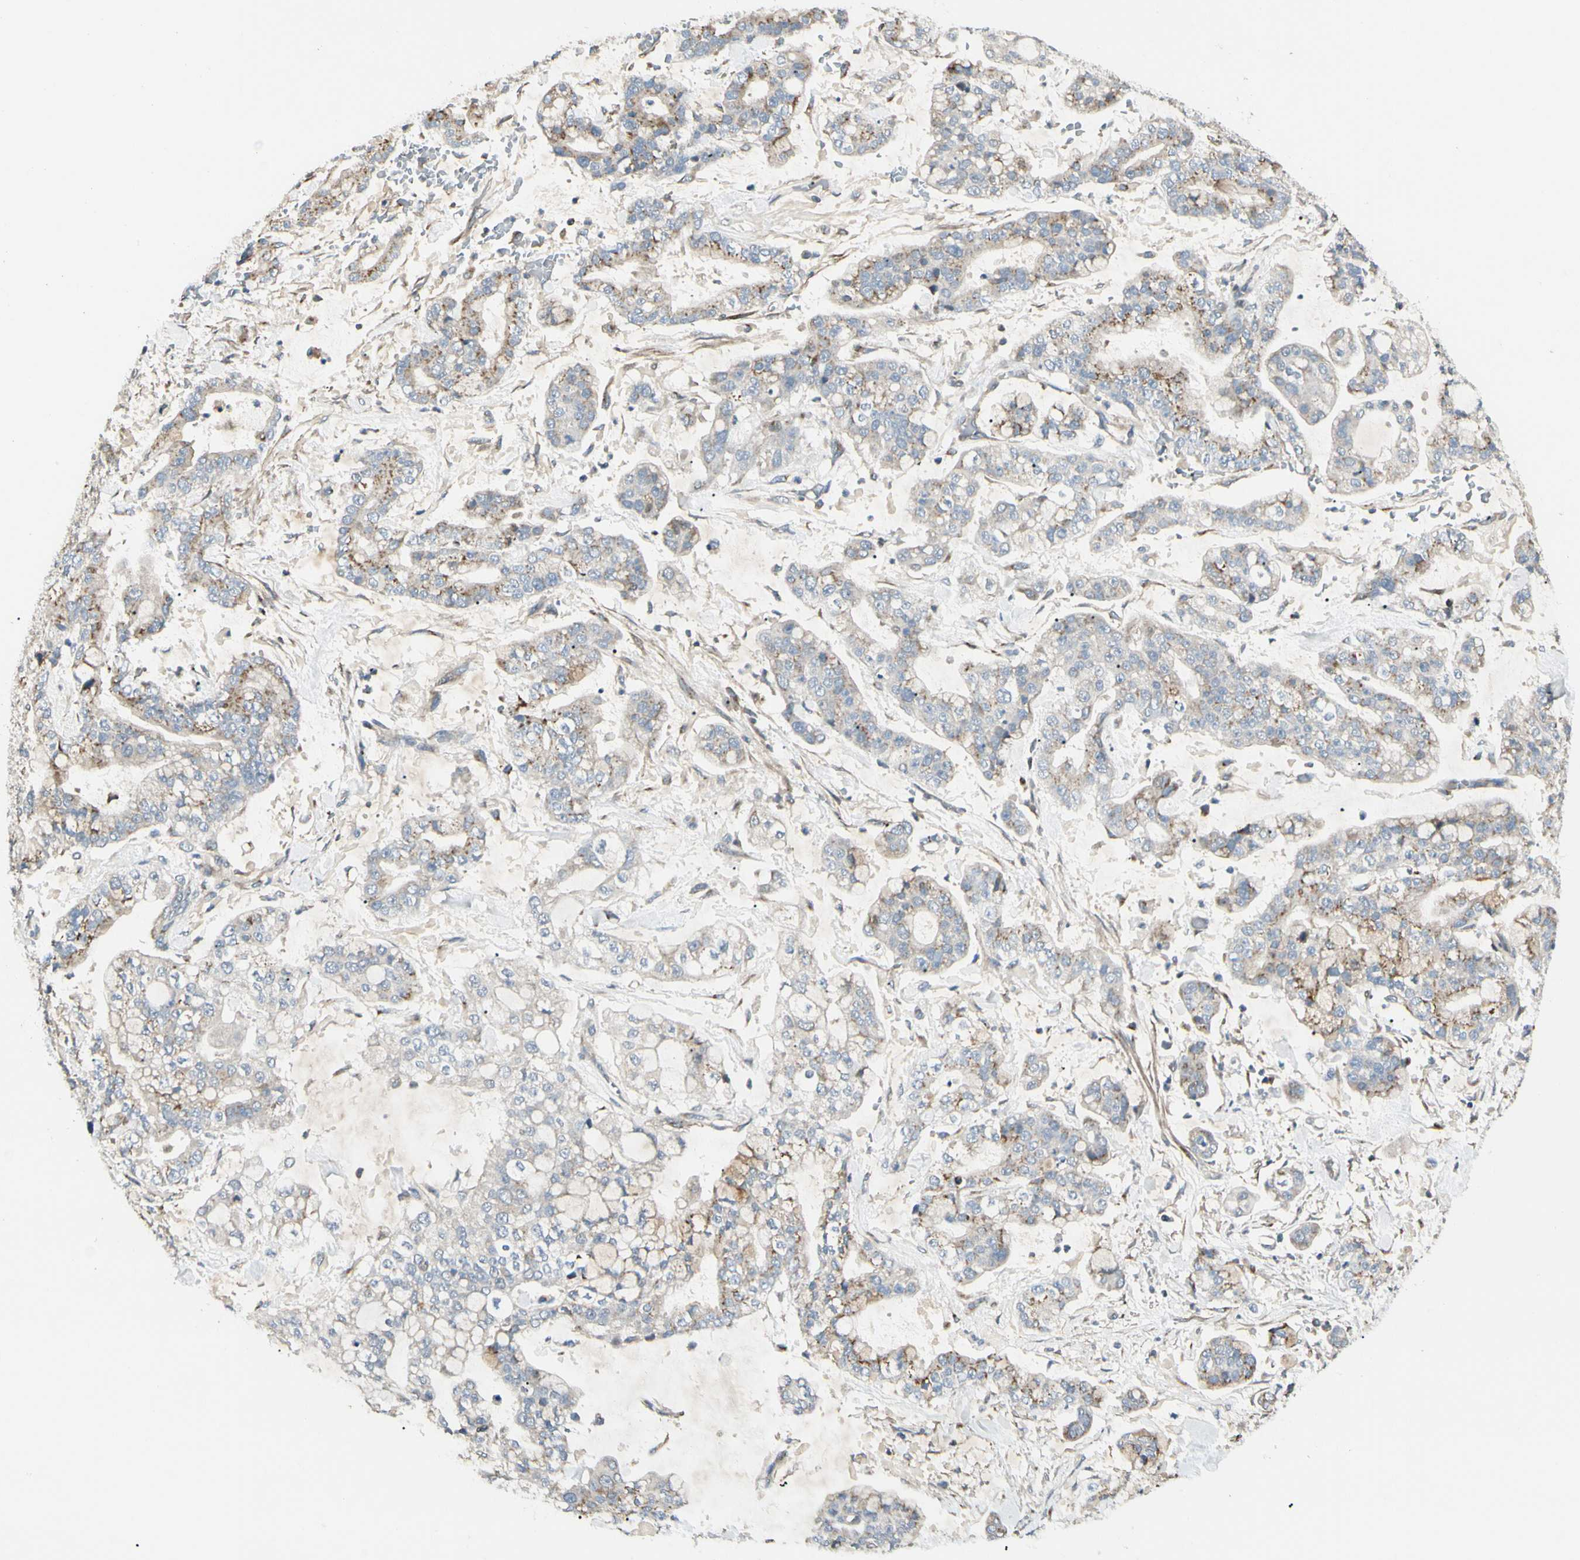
{"staining": {"intensity": "moderate", "quantity": "25%-75%", "location": "cytoplasmic/membranous"}, "tissue": "stomach cancer", "cell_type": "Tumor cells", "image_type": "cancer", "snomed": [{"axis": "morphology", "description": "Normal tissue, NOS"}, {"axis": "morphology", "description": "Adenocarcinoma, NOS"}, {"axis": "topography", "description": "Stomach, upper"}, {"axis": "topography", "description": "Stomach"}], "caption": "Adenocarcinoma (stomach) was stained to show a protein in brown. There is medium levels of moderate cytoplasmic/membranous expression in about 25%-75% of tumor cells.", "gene": "ABCA3", "patient": {"sex": "male", "age": 76}}